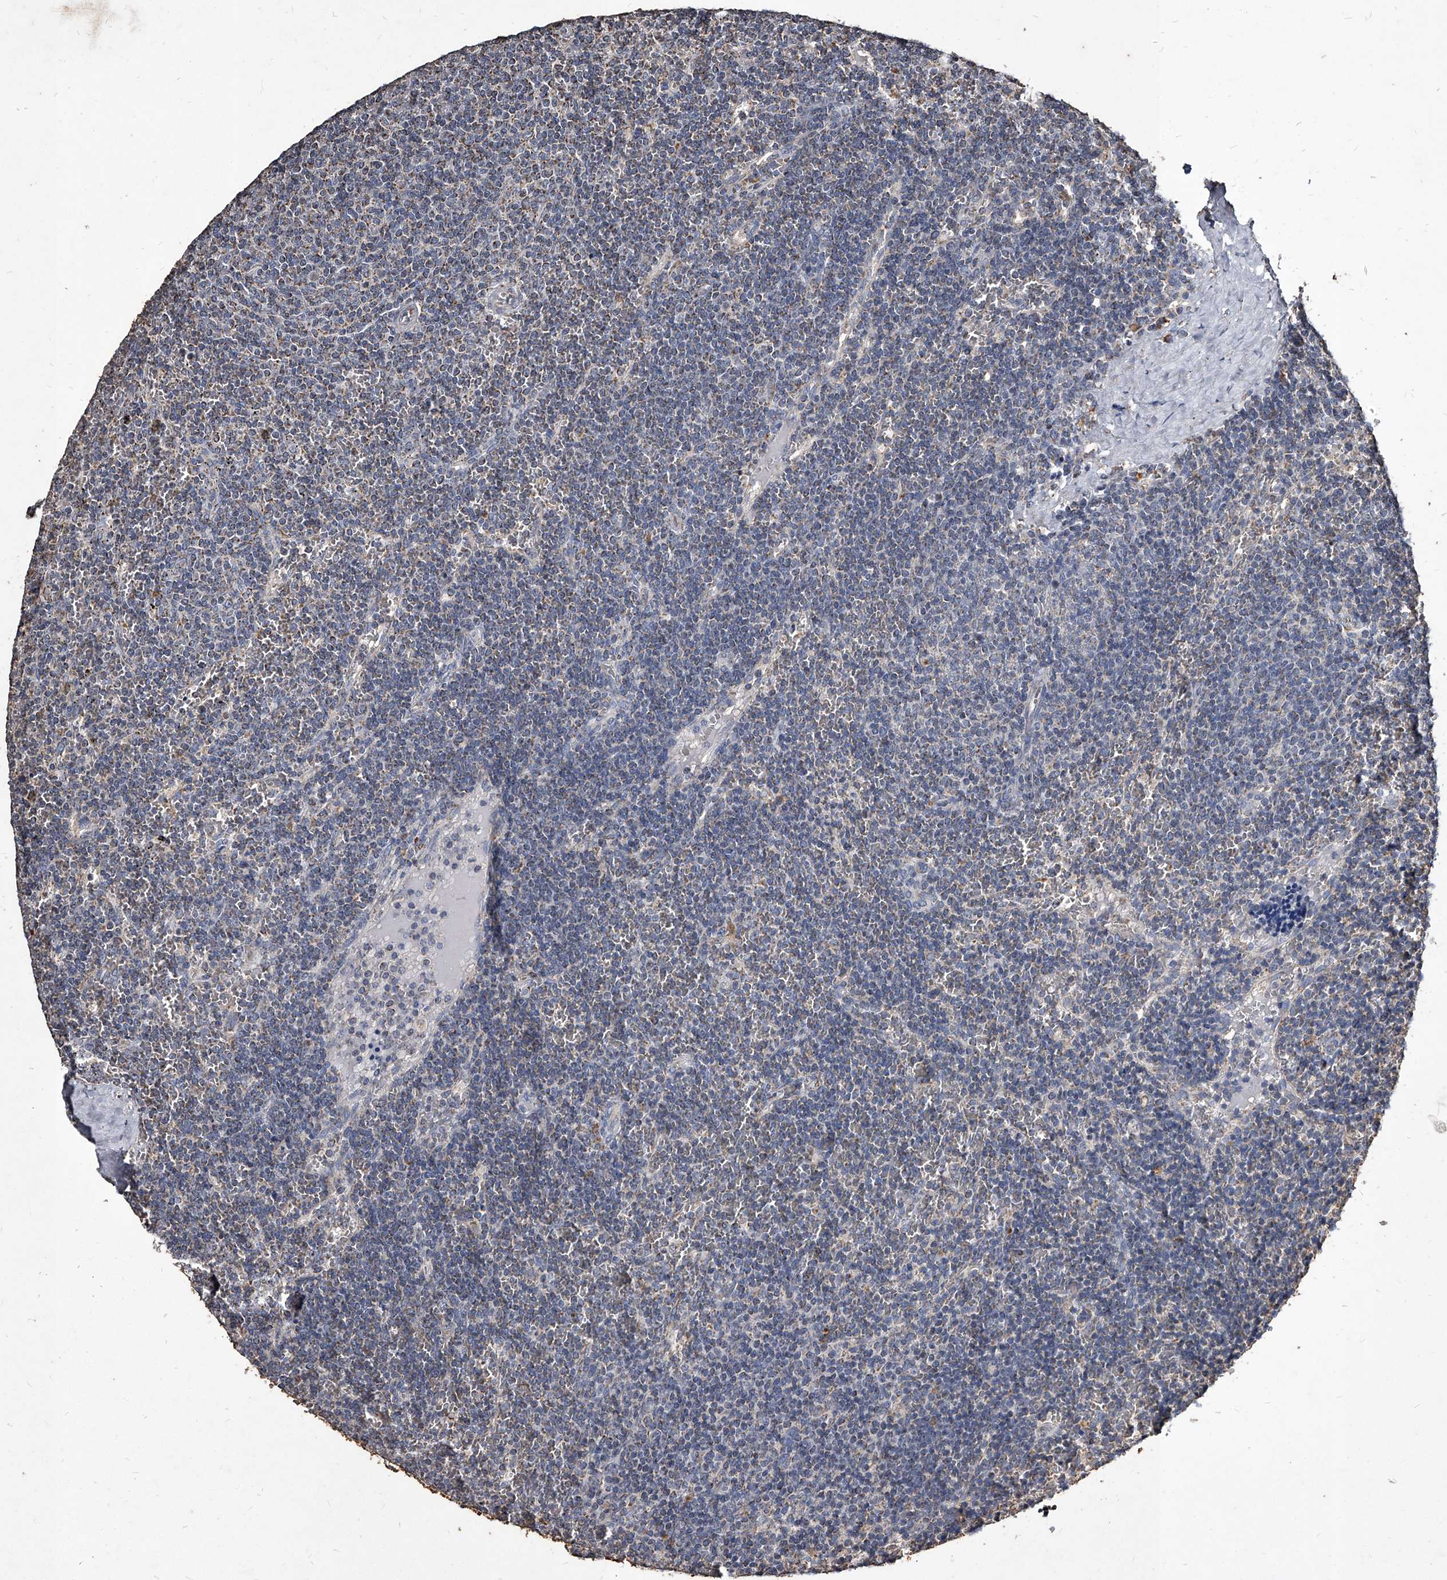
{"staining": {"intensity": "negative", "quantity": "none", "location": "none"}, "tissue": "lymphoma", "cell_type": "Tumor cells", "image_type": "cancer", "snomed": [{"axis": "morphology", "description": "Malignant lymphoma, non-Hodgkin's type, Low grade"}, {"axis": "topography", "description": "Spleen"}], "caption": "This is a micrograph of immunohistochemistry staining of low-grade malignant lymphoma, non-Hodgkin's type, which shows no positivity in tumor cells. Nuclei are stained in blue.", "gene": "GPR183", "patient": {"sex": "female", "age": 50}}